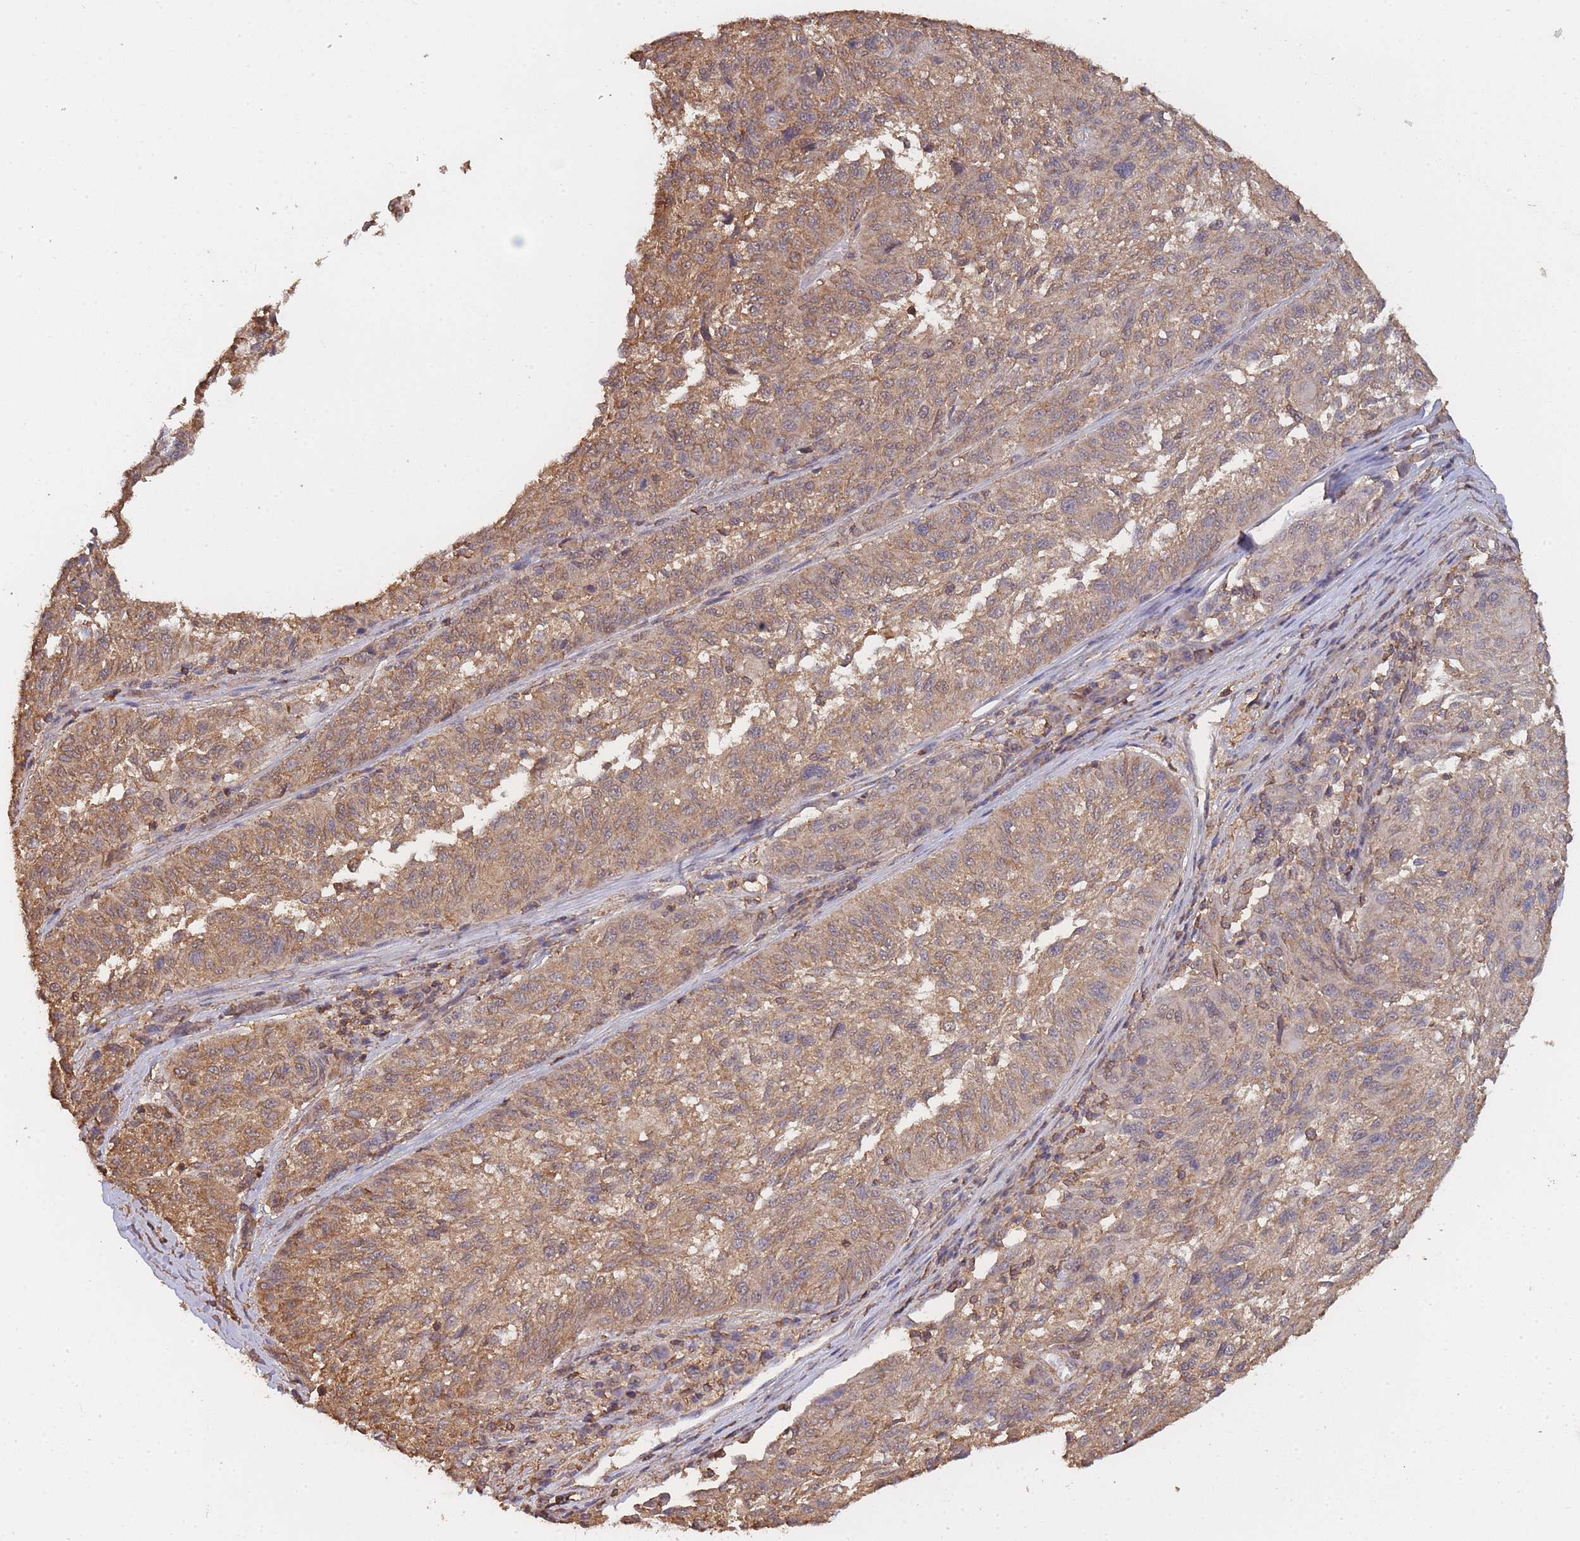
{"staining": {"intensity": "moderate", "quantity": ">75%", "location": "cytoplasmic/membranous"}, "tissue": "melanoma", "cell_type": "Tumor cells", "image_type": "cancer", "snomed": [{"axis": "morphology", "description": "Malignant melanoma, NOS"}, {"axis": "topography", "description": "Skin"}], "caption": "High-magnification brightfield microscopy of malignant melanoma stained with DAB (3,3'-diaminobenzidine) (brown) and counterstained with hematoxylin (blue). tumor cells exhibit moderate cytoplasmic/membranous staining is present in approximately>75% of cells. (DAB (3,3'-diaminobenzidine) IHC, brown staining for protein, blue staining for nuclei).", "gene": "METRN", "patient": {"sex": "male", "age": 53}}